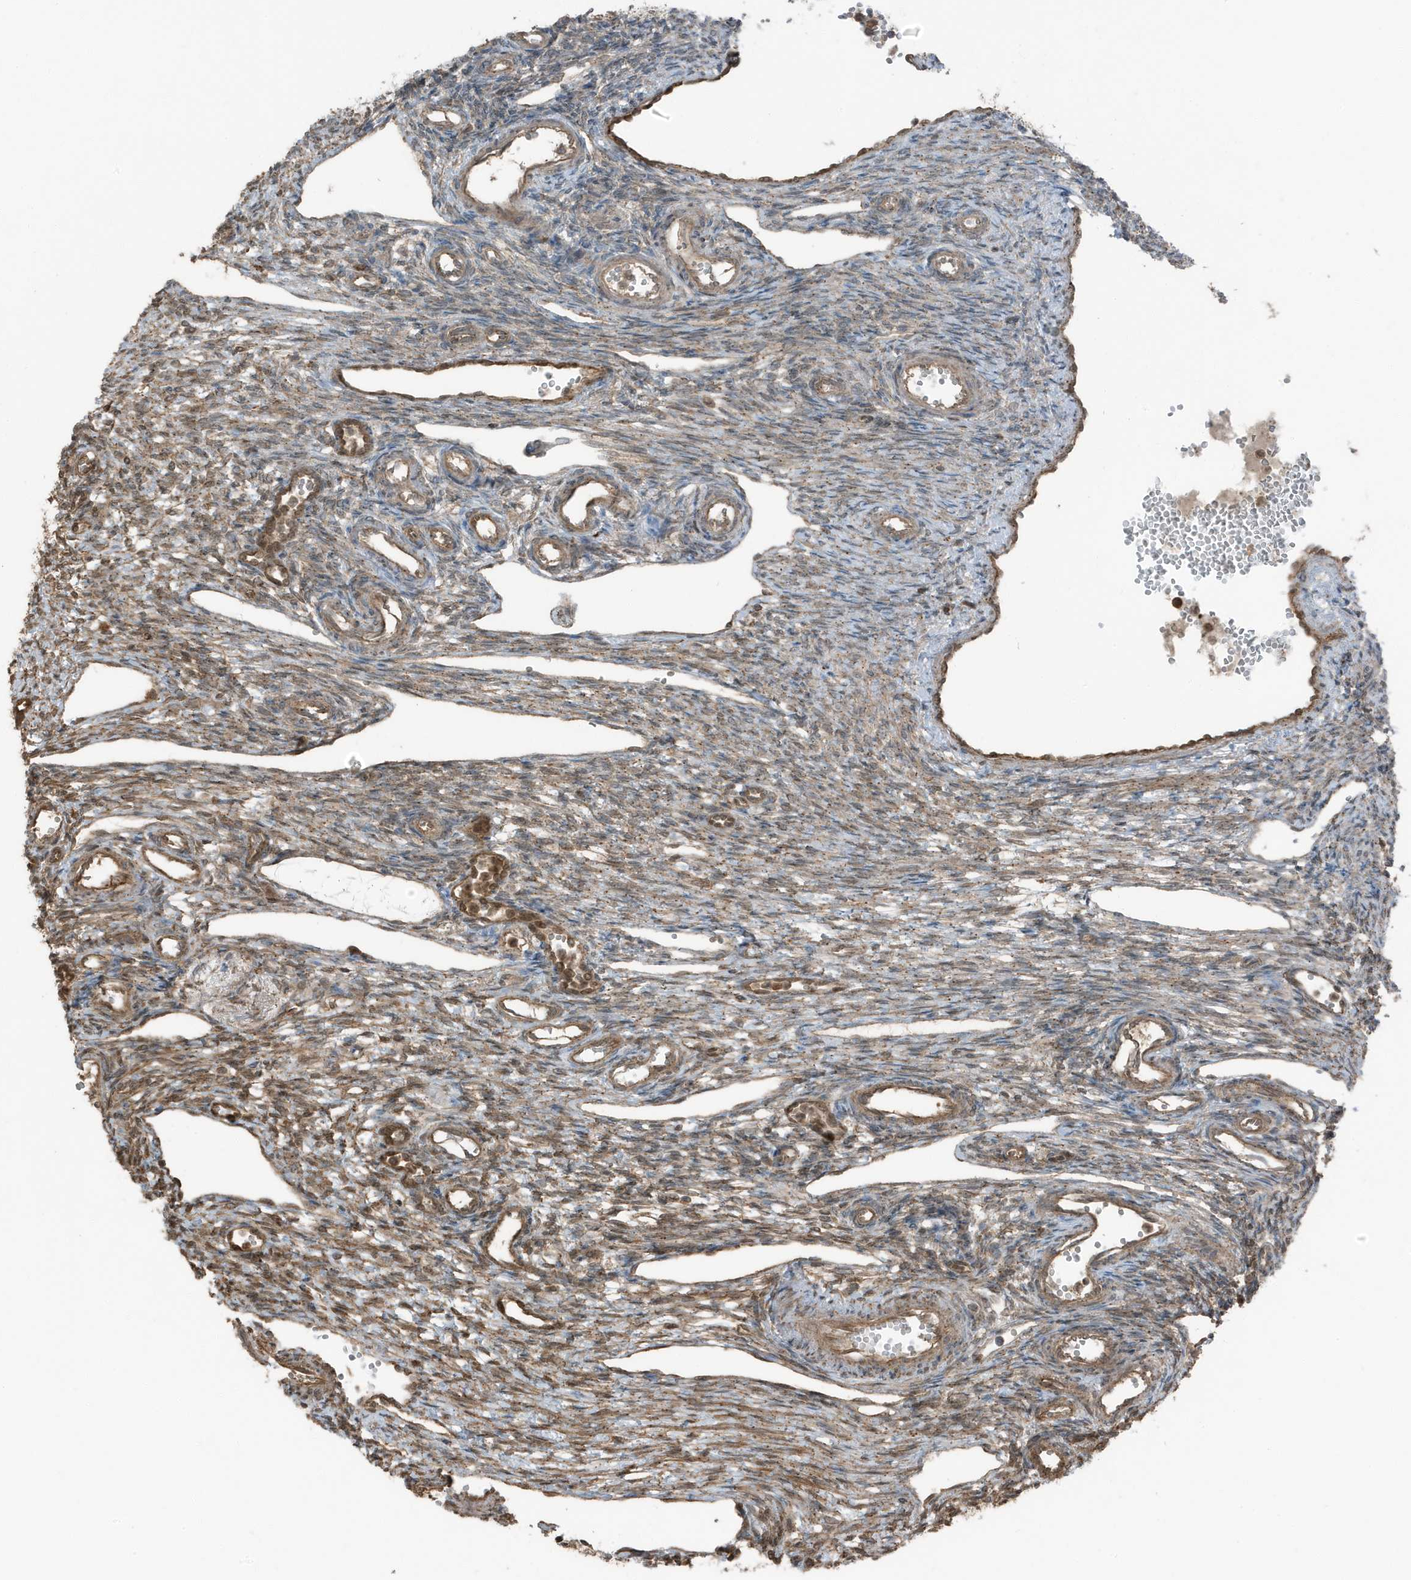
{"staining": {"intensity": "moderate", "quantity": ">75%", "location": "cytoplasmic/membranous"}, "tissue": "ovary", "cell_type": "Ovarian stroma cells", "image_type": "normal", "snomed": [{"axis": "morphology", "description": "Normal tissue, NOS"}, {"axis": "morphology", "description": "Cyst, NOS"}, {"axis": "topography", "description": "Ovary"}], "caption": "Protein expression analysis of normal ovary displays moderate cytoplasmic/membranous staining in about >75% of ovarian stroma cells. The staining is performed using DAB brown chromogen to label protein expression. The nuclei are counter-stained blue using hematoxylin.", "gene": "AZI2", "patient": {"sex": "female", "age": 33}}